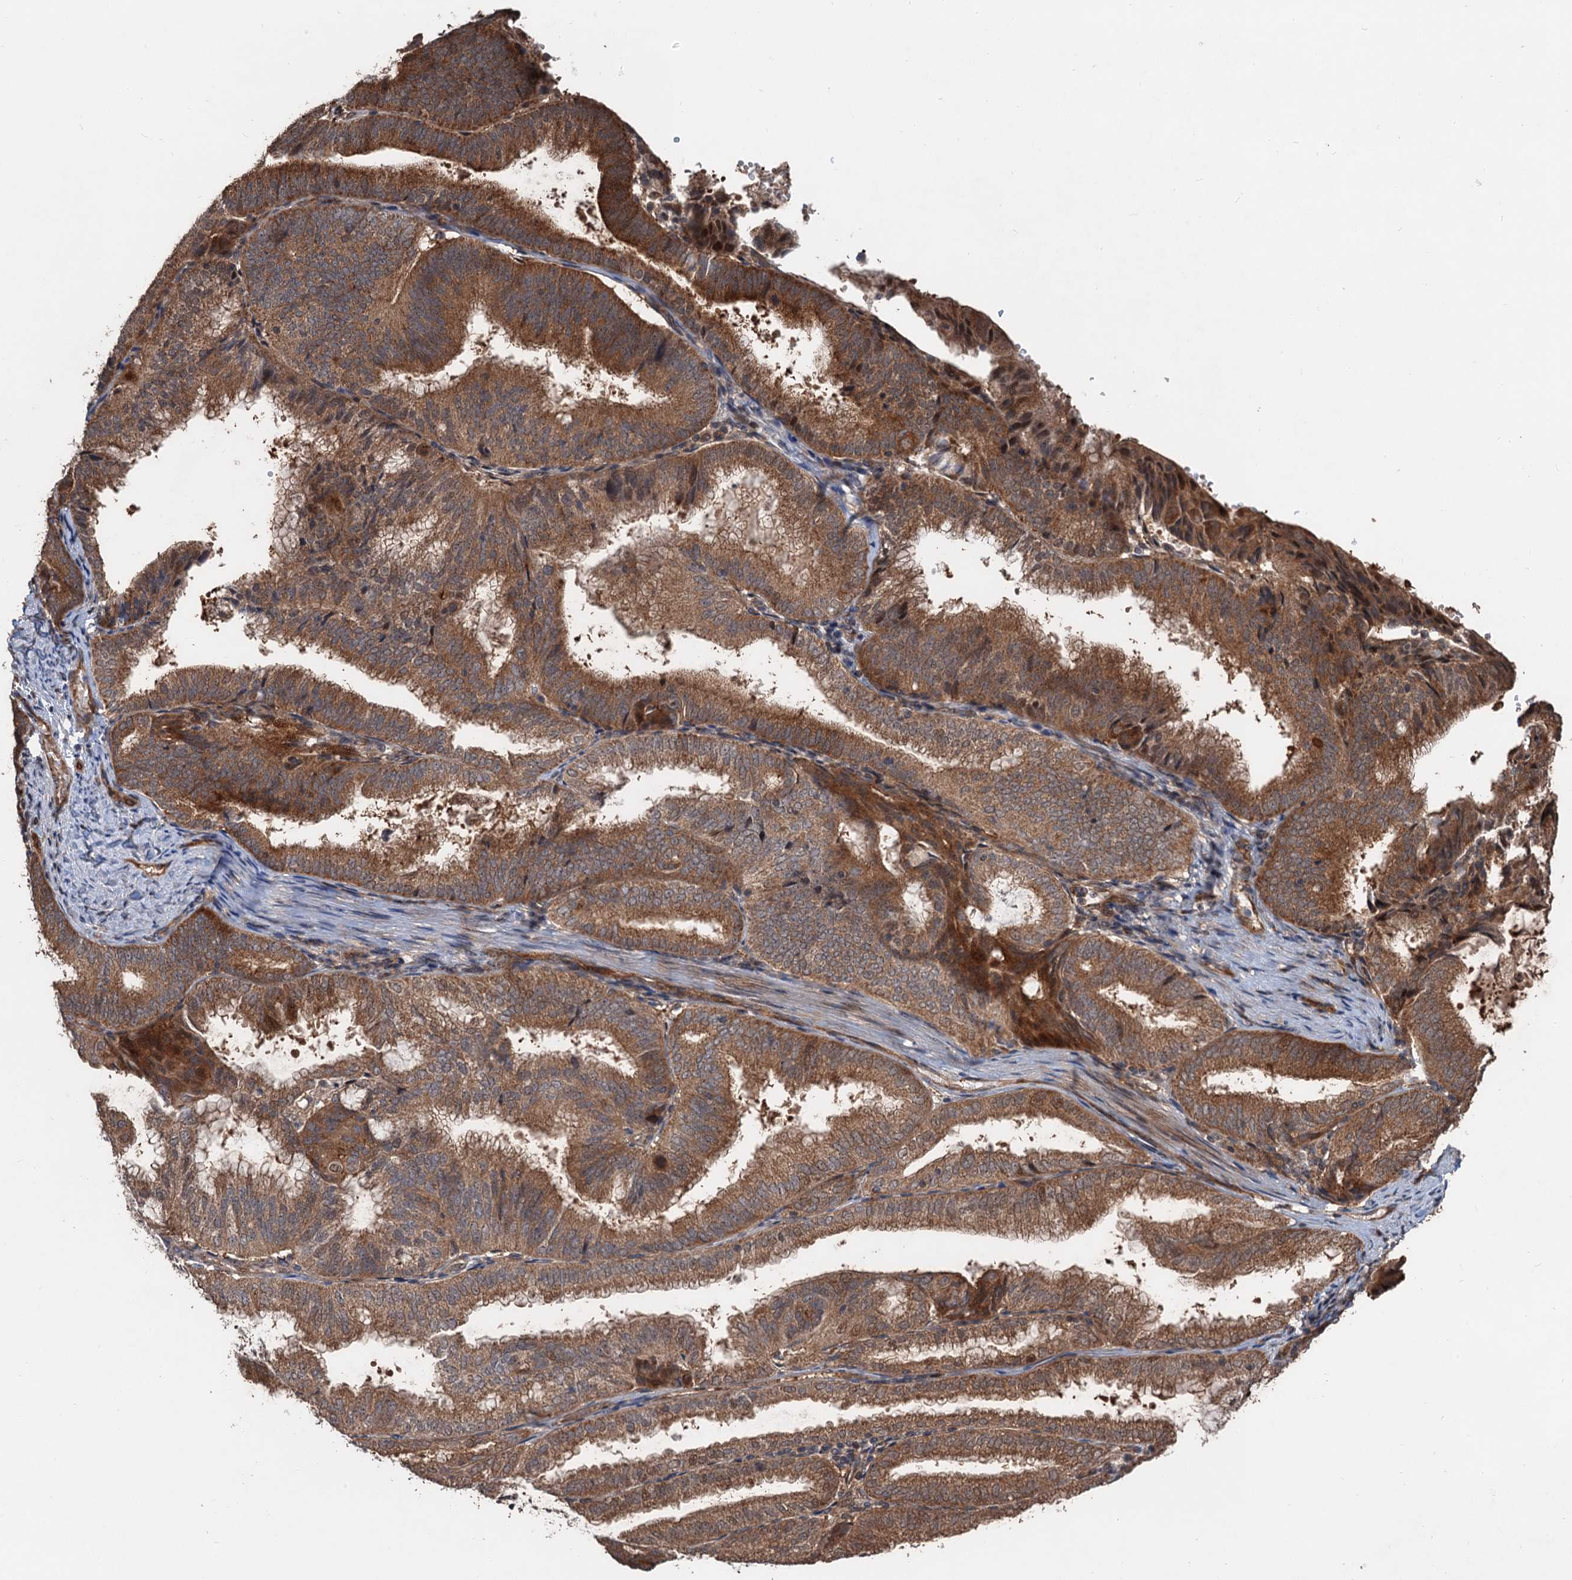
{"staining": {"intensity": "strong", "quantity": ">75%", "location": "cytoplasmic/membranous"}, "tissue": "endometrial cancer", "cell_type": "Tumor cells", "image_type": "cancer", "snomed": [{"axis": "morphology", "description": "Adenocarcinoma, NOS"}, {"axis": "topography", "description": "Endometrium"}], "caption": "A high amount of strong cytoplasmic/membranous positivity is identified in approximately >75% of tumor cells in endometrial adenocarcinoma tissue.", "gene": "DEXI", "patient": {"sex": "female", "age": 49}}